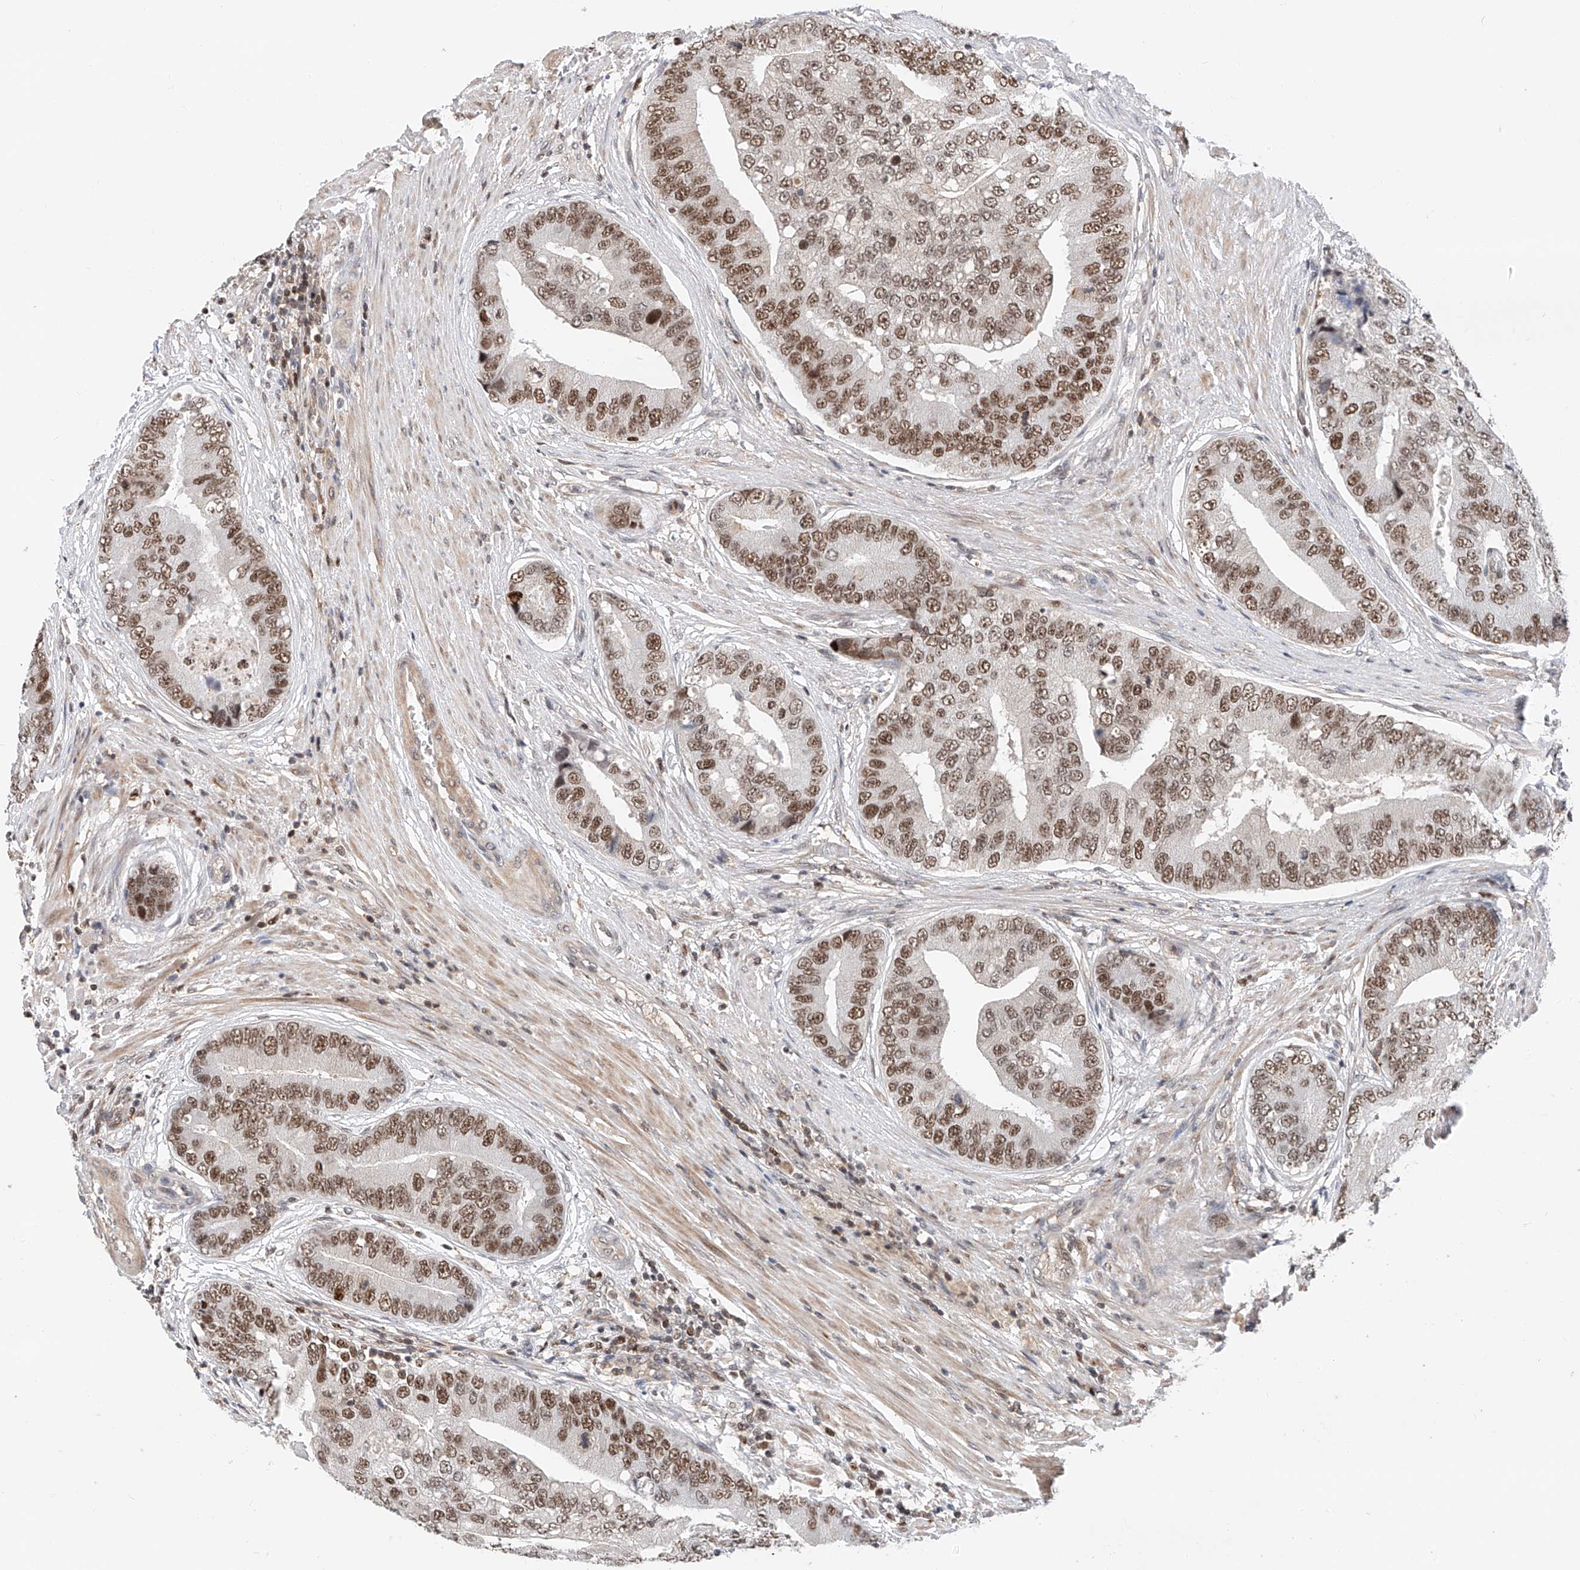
{"staining": {"intensity": "moderate", "quantity": ">75%", "location": "nuclear"}, "tissue": "prostate cancer", "cell_type": "Tumor cells", "image_type": "cancer", "snomed": [{"axis": "morphology", "description": "Adenocarcinoma, High grade"}, {"axis": "topography", "description": "Prostate"}], "caption": "This is an image of IHC staining of prostate cancer, which shows moderate expression in the nuclear of tumor cells.", "gene": "SNRNP200", "patient": {"sex": "male", "age": 70}}